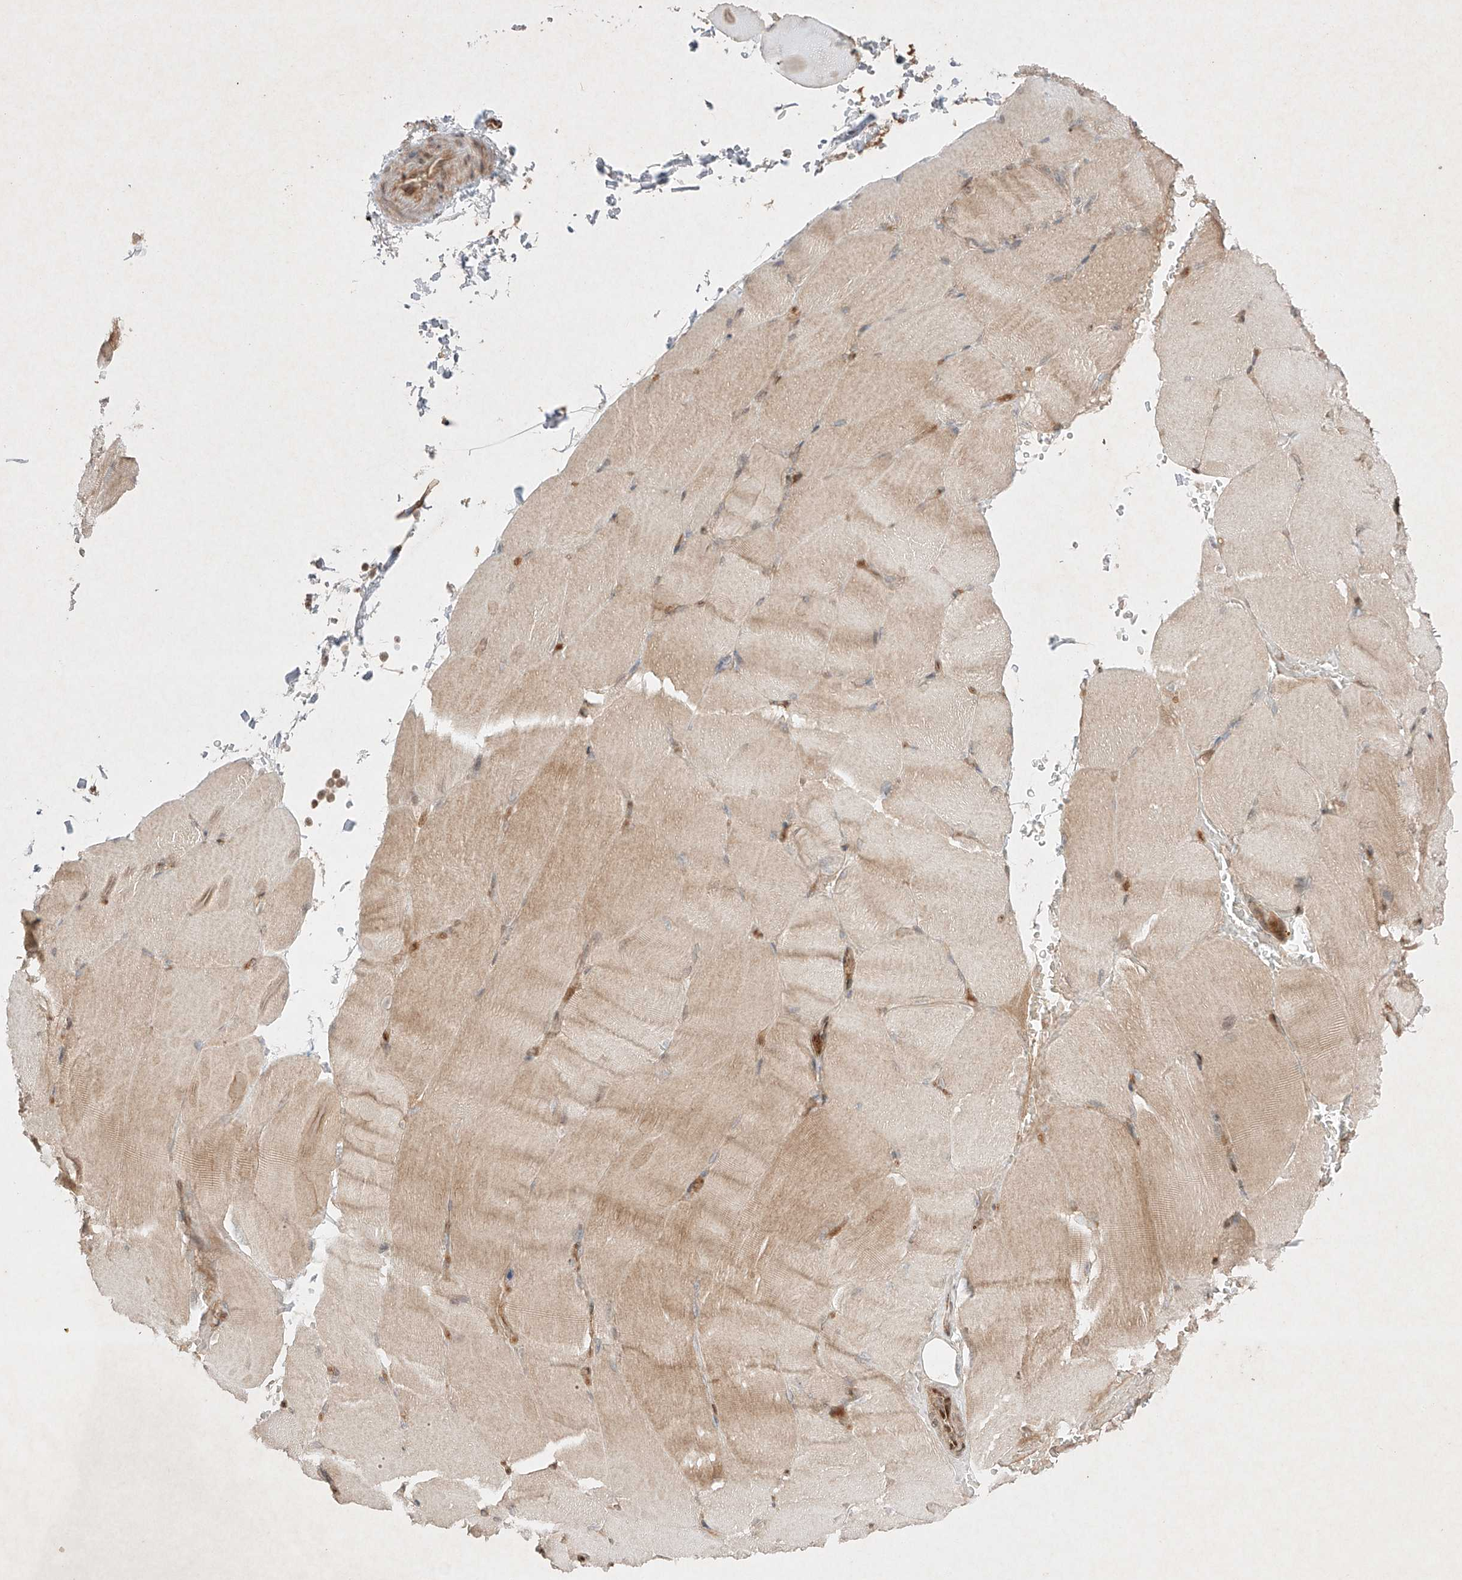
{"staining": {"intensity": "weak", "quantity": "<25%", "location": "cytoplasmic/membranous"}, "tissue": "skeletal muscle", "cell_type": "Myocytes", "image_type": "normal", "snomed": [{"axis": "morphology", "description": "Normal tissue, NOS"}, {"axis": "topography", "description": "Skeletal muscle"}, {"axis": "topography", "description": "Parathyroid gland"}], "caption": "DAB (3,3'-diaminobenzidine) immunohistochemical staining of unremarkable skeletal muscle shows no significant staining in myocytes. Brightfield microscopy of immunohistochemistry stained with DAB (brown) and hematoxylin (blue), captured at high magnification.", "gene": "RNF31", "patient": {"sex": "female", "age": 37}}